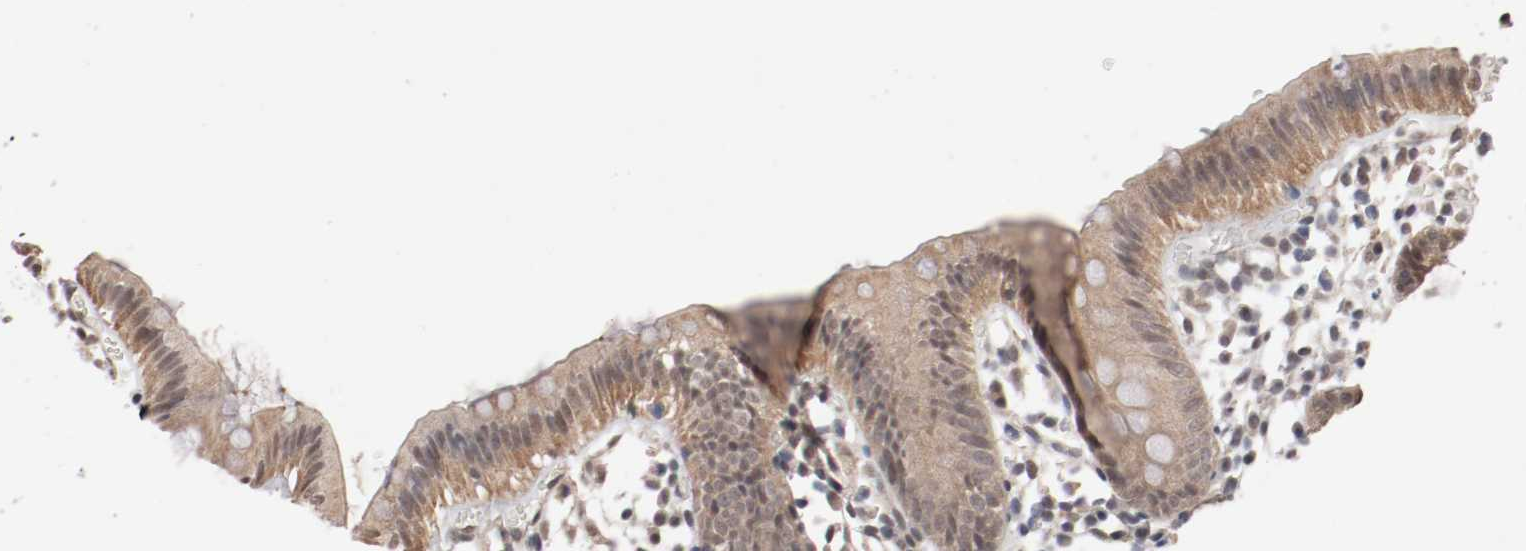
{"staining": {"intensity": "weak", "quantity": ">75%", "location": "cytoplasmic/membranous"}, "tissue": "colon", "cell_type": "Endothelial cells", "image_type": "normal", "snomed": [{"axis": "morphology", "description": "Normal tissue, NOS"}, {"axis": "topography", "description": "Colon"}], "caption": "Endothelial cells exhibit low levels of weak cytoplasmic/membranous staining in approximately >75% of cells in normal human colon.", "gene": "CSNK2B", "patient": {"sex": "male", "age": 14}}